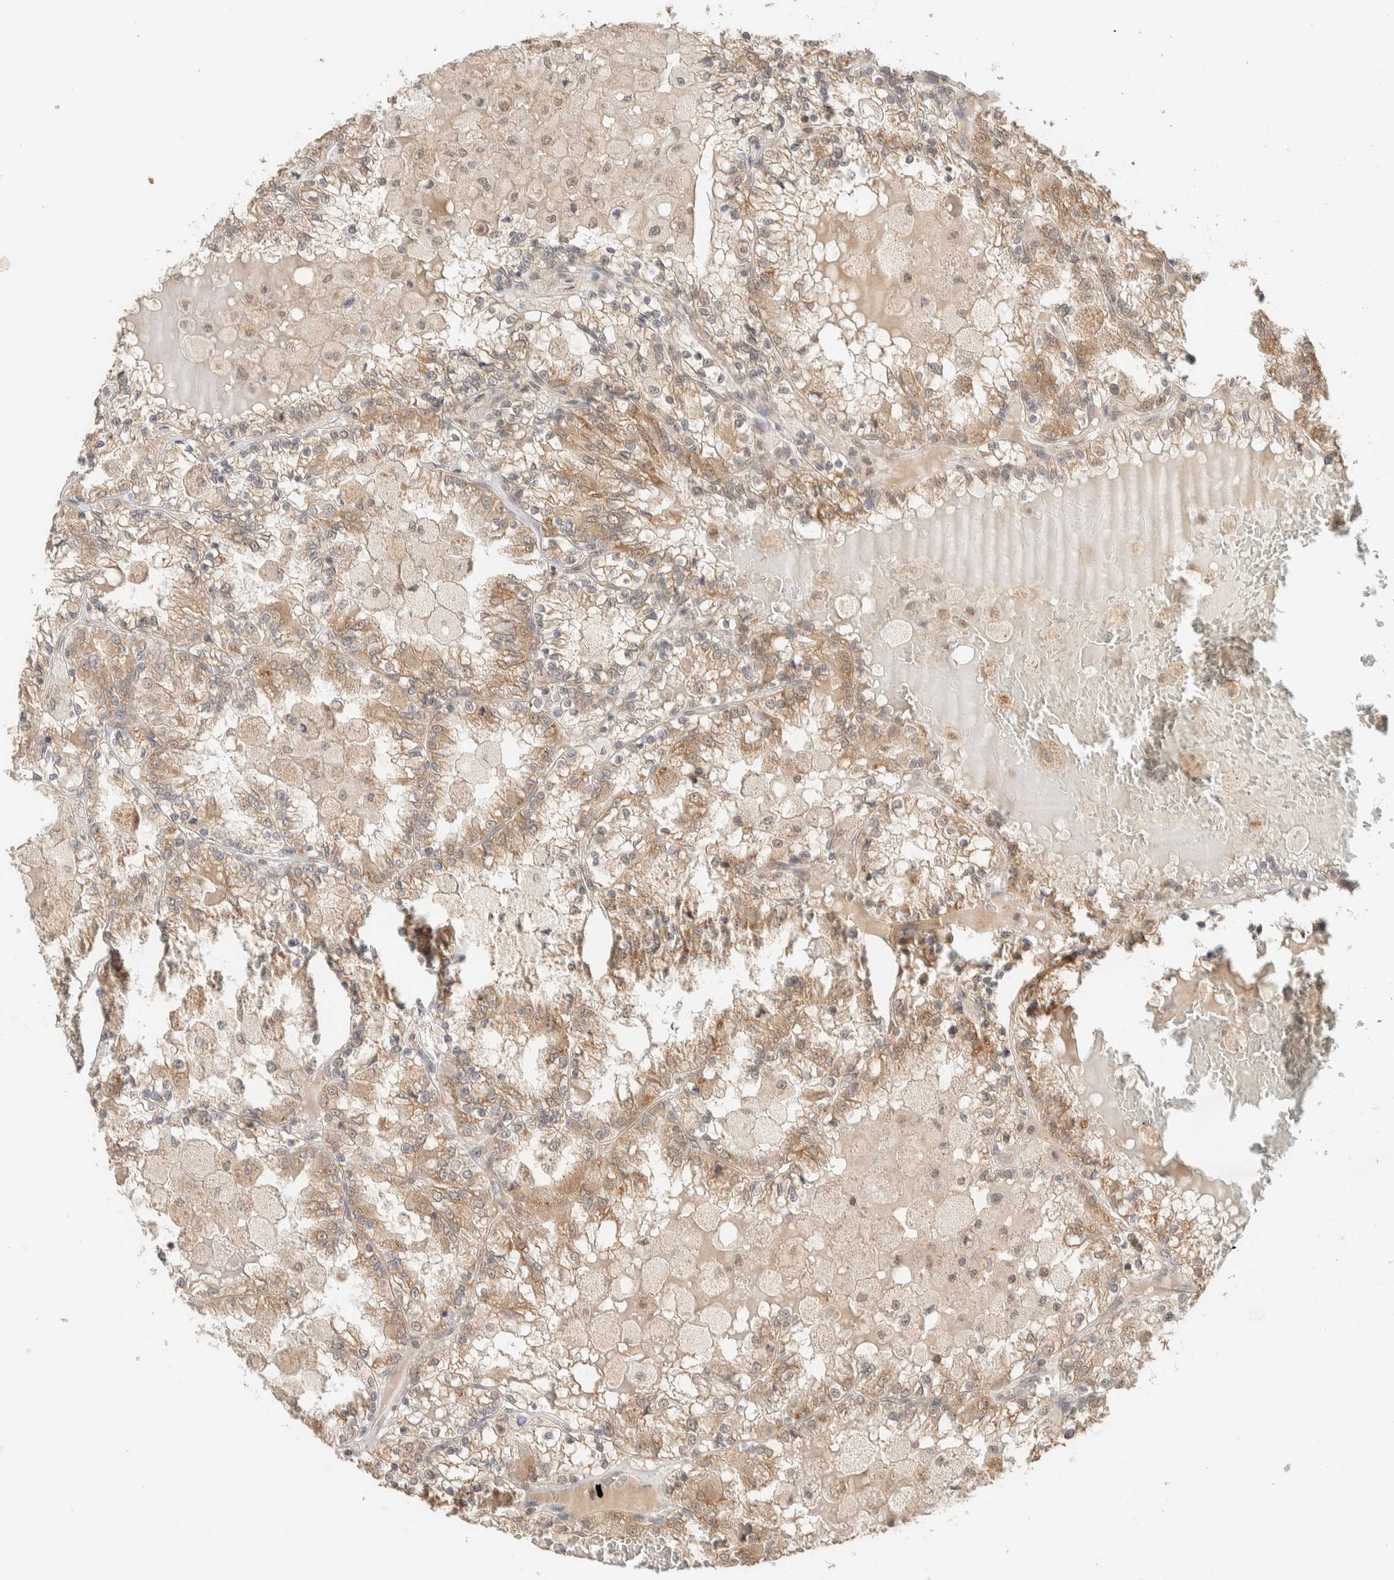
{"staining": {"intensity": "moderate", "quantity": ">75%", "location": "cytoplasmic/membranous"}, "tissue": "renal cancer", "cell_type": "Tumor cells", "image_type": "cancer", "snomed": [{"axis": "morphology", "description": "Adenocarcinoma, NOS"}, {"axis": "topography", "description": "Kidney"}], "caption": "Immunohistochemistry (DAB (3,3'-diaminobenzidine)) staining of renal cancer exhibits moderate cytoplasmic/membranous protein positivity in approximately >75% of tumor cells.", "gene": "MRPL41", "patient": {"sex": "female", "age": 56}}